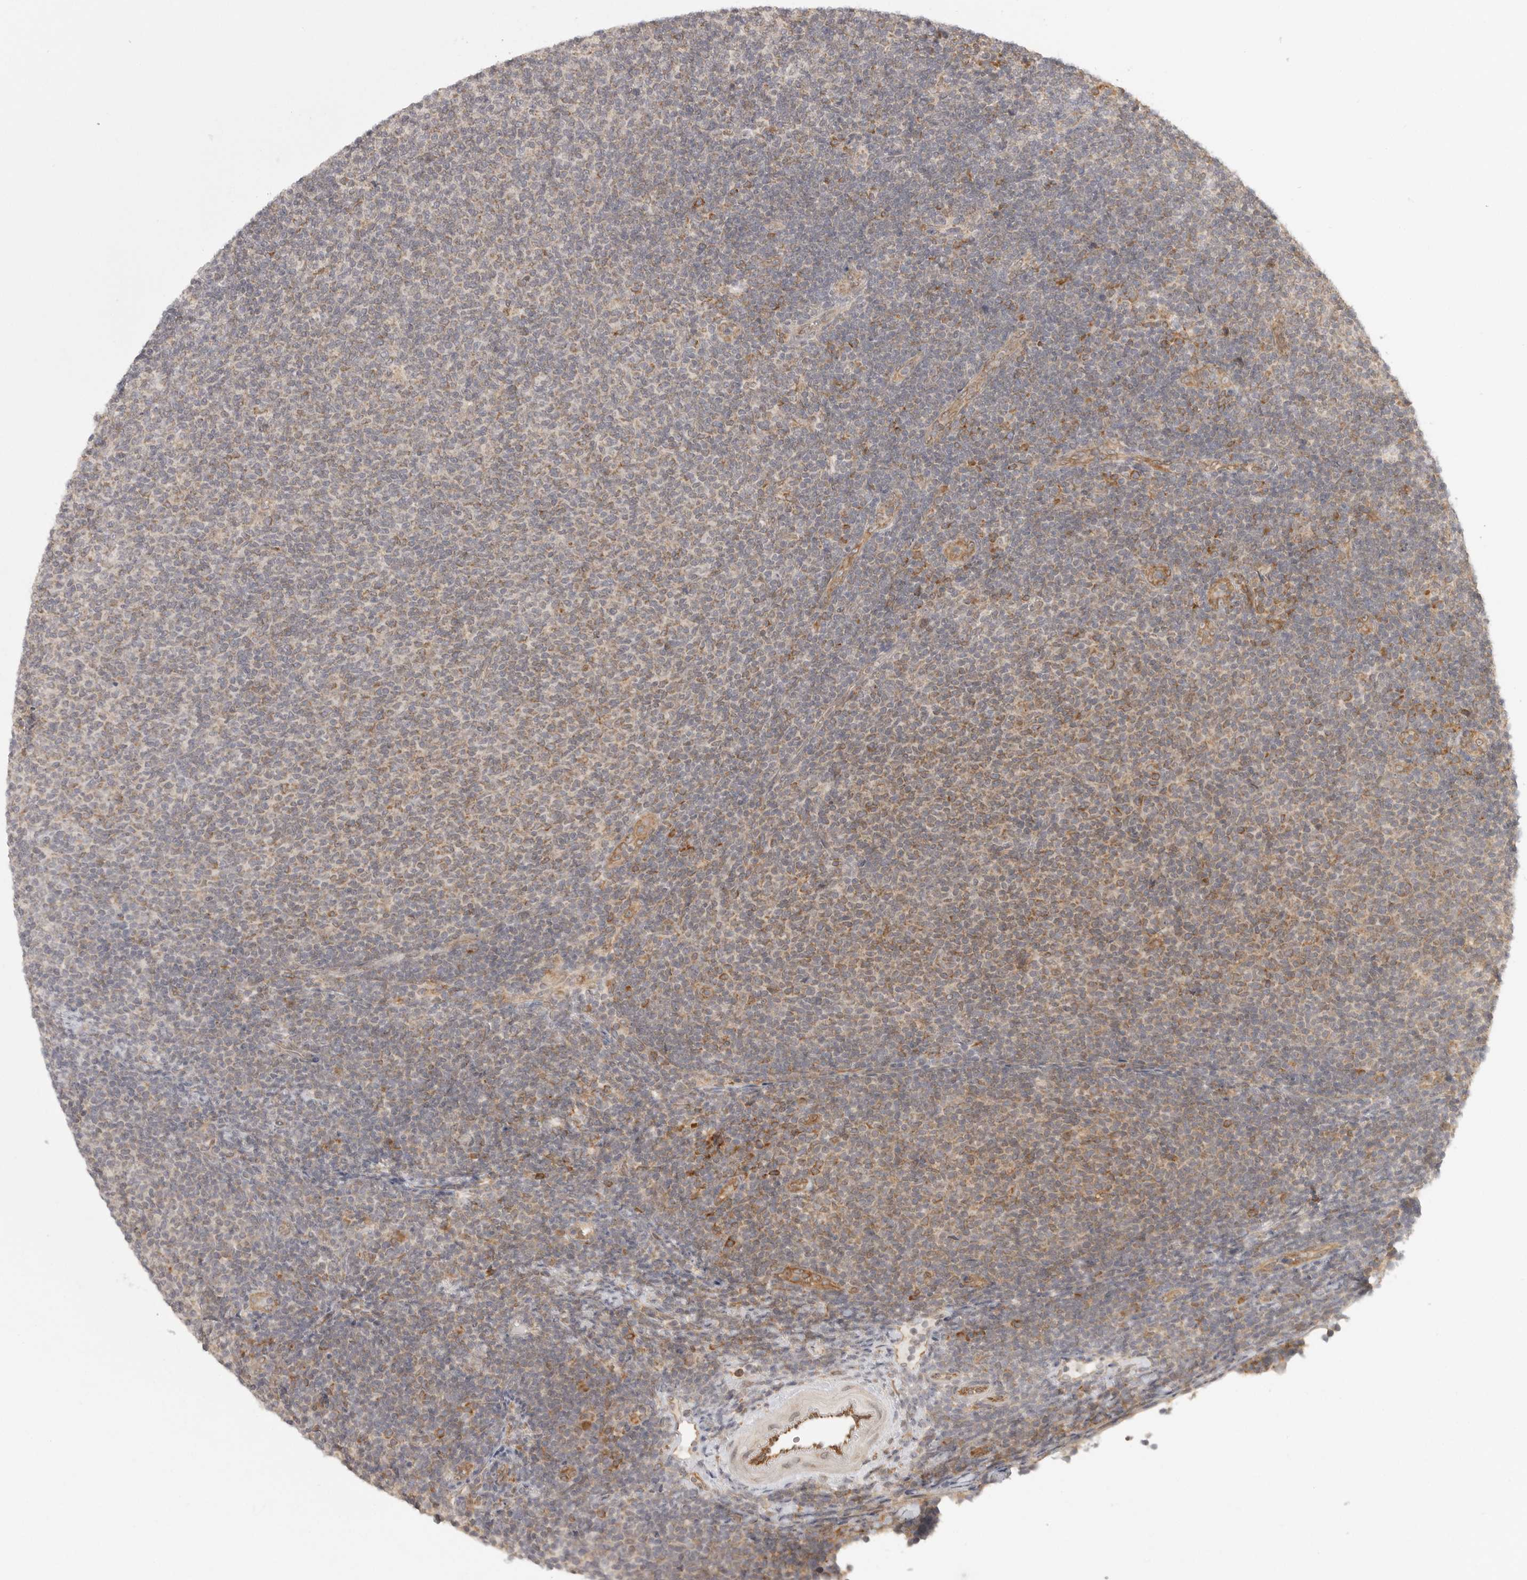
{"staining": {"intensity": "moderate", "quantity": "25%-75%", "location": "cytoplasmic/membranous"}, "tissue": "lymphoma", "cell_type": "Tumor cells", "image_type": "cancer", "snomed": [{"axis": "morphology", "description": "Malignant lymphoma, non-Hodgkin's type, Low grade"}, {"axis": "topography", "description": "Lymph node"}], "caption": "Protein staining of lymphoma tissue reveals moderate cytoplasmic/membranous expression in about 25%-75% of tumor cells.", "gene": "CERS2", "patient": {"sex": "male", "age": 66}}